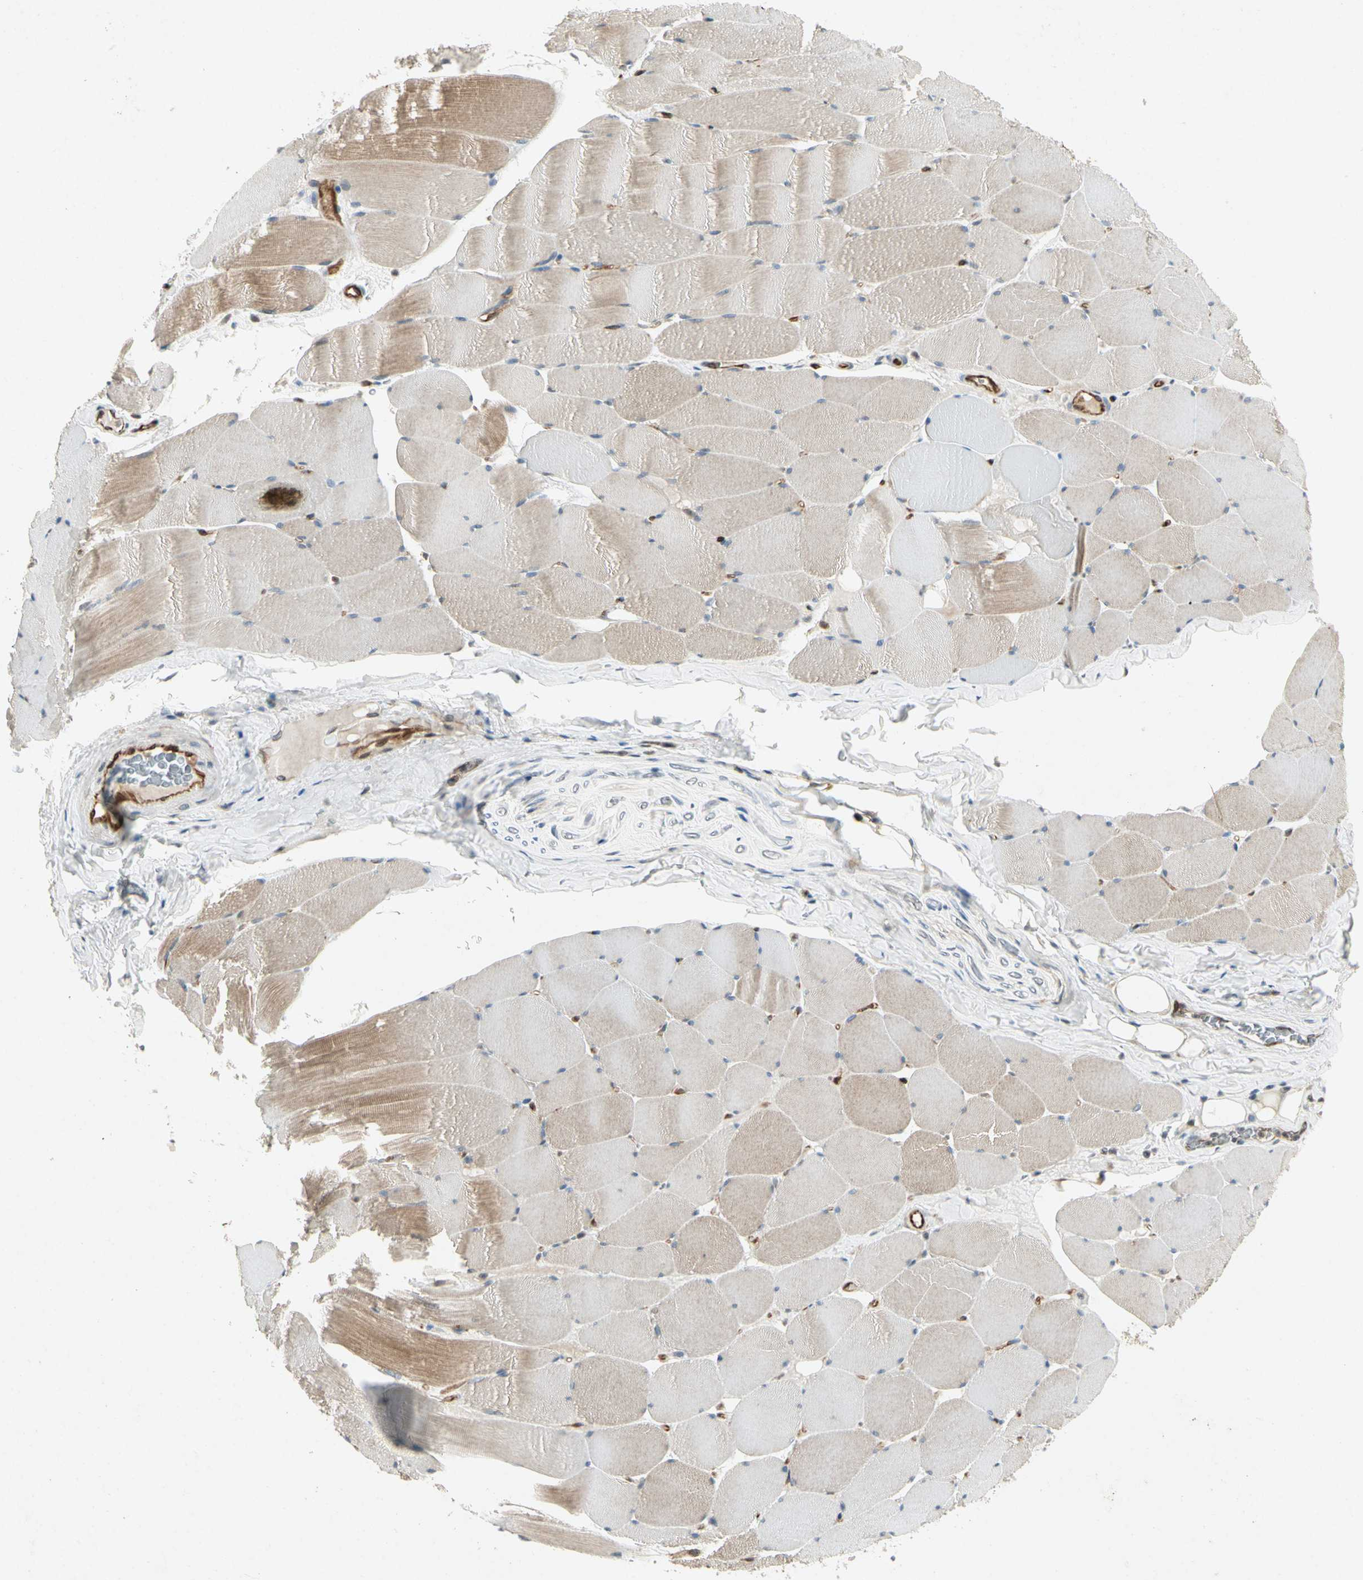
{"staining": {"intensity": "moderate", "quantity": ">75%", "location": "cytoplasmic/membranous"}, "tissue": "skeletal muscle", "cell_type": "Myocytes", "image_type": "normal", "snomed": [{"axis": "morphology", "description": "Normal tissue, NOS"}, {"axis": "topography", "description": "Skeletal muscle"}], "caption": "The histopathology image shows a brown stain indicating the presence of a protein in the cytoplasmic/membranous of myocytes in skeletal muscle. The staining was performed using DAB (3,3'-diaminobenzidine), with brown indicating positive protein expression. Nuclei are stained blue with hematoxylin.", "gene": "TAPBP", "patient": {"sex": "male", "age": 62}}